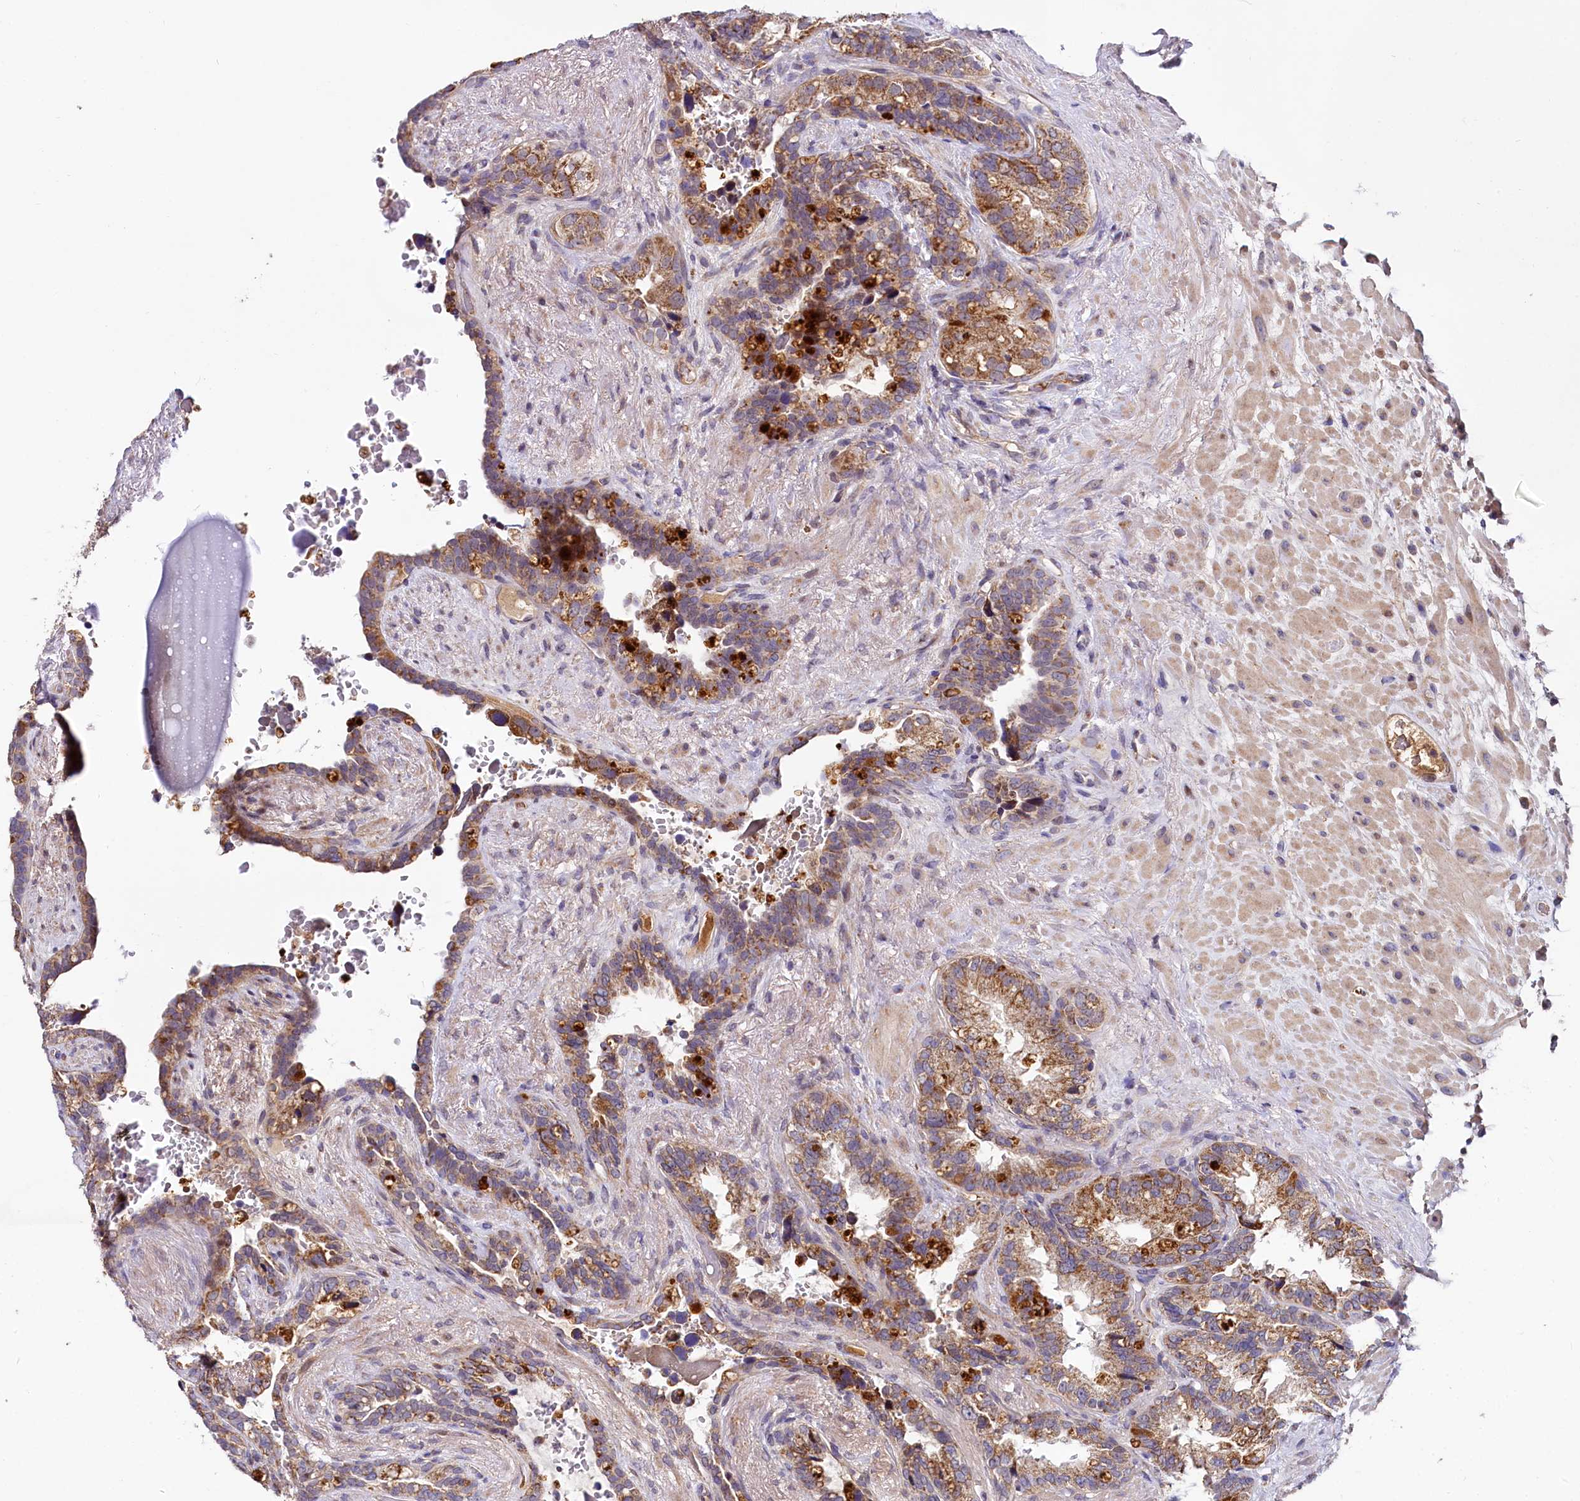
{"staining": {"intensity": "strong", "quantity": ">75%", "location": "cytoplasmic/membranous"}, "tissue": "seminal vesicle", "cell_type": "Glandular cells", "image_type": "normal", "snomed": [{"axis": "morphology", "description": "Normal tissue, NOS"}, {"axis": "topography", "description": "Seminal veicle"}], "caption": "Protein staining of benign seminal vesicle reveals strong cytoplasmic/membranous positivity in approximately >75% of glandular cells.", "gene": "SPRYD3", "patient": {"sex": "male", "age": 80}}